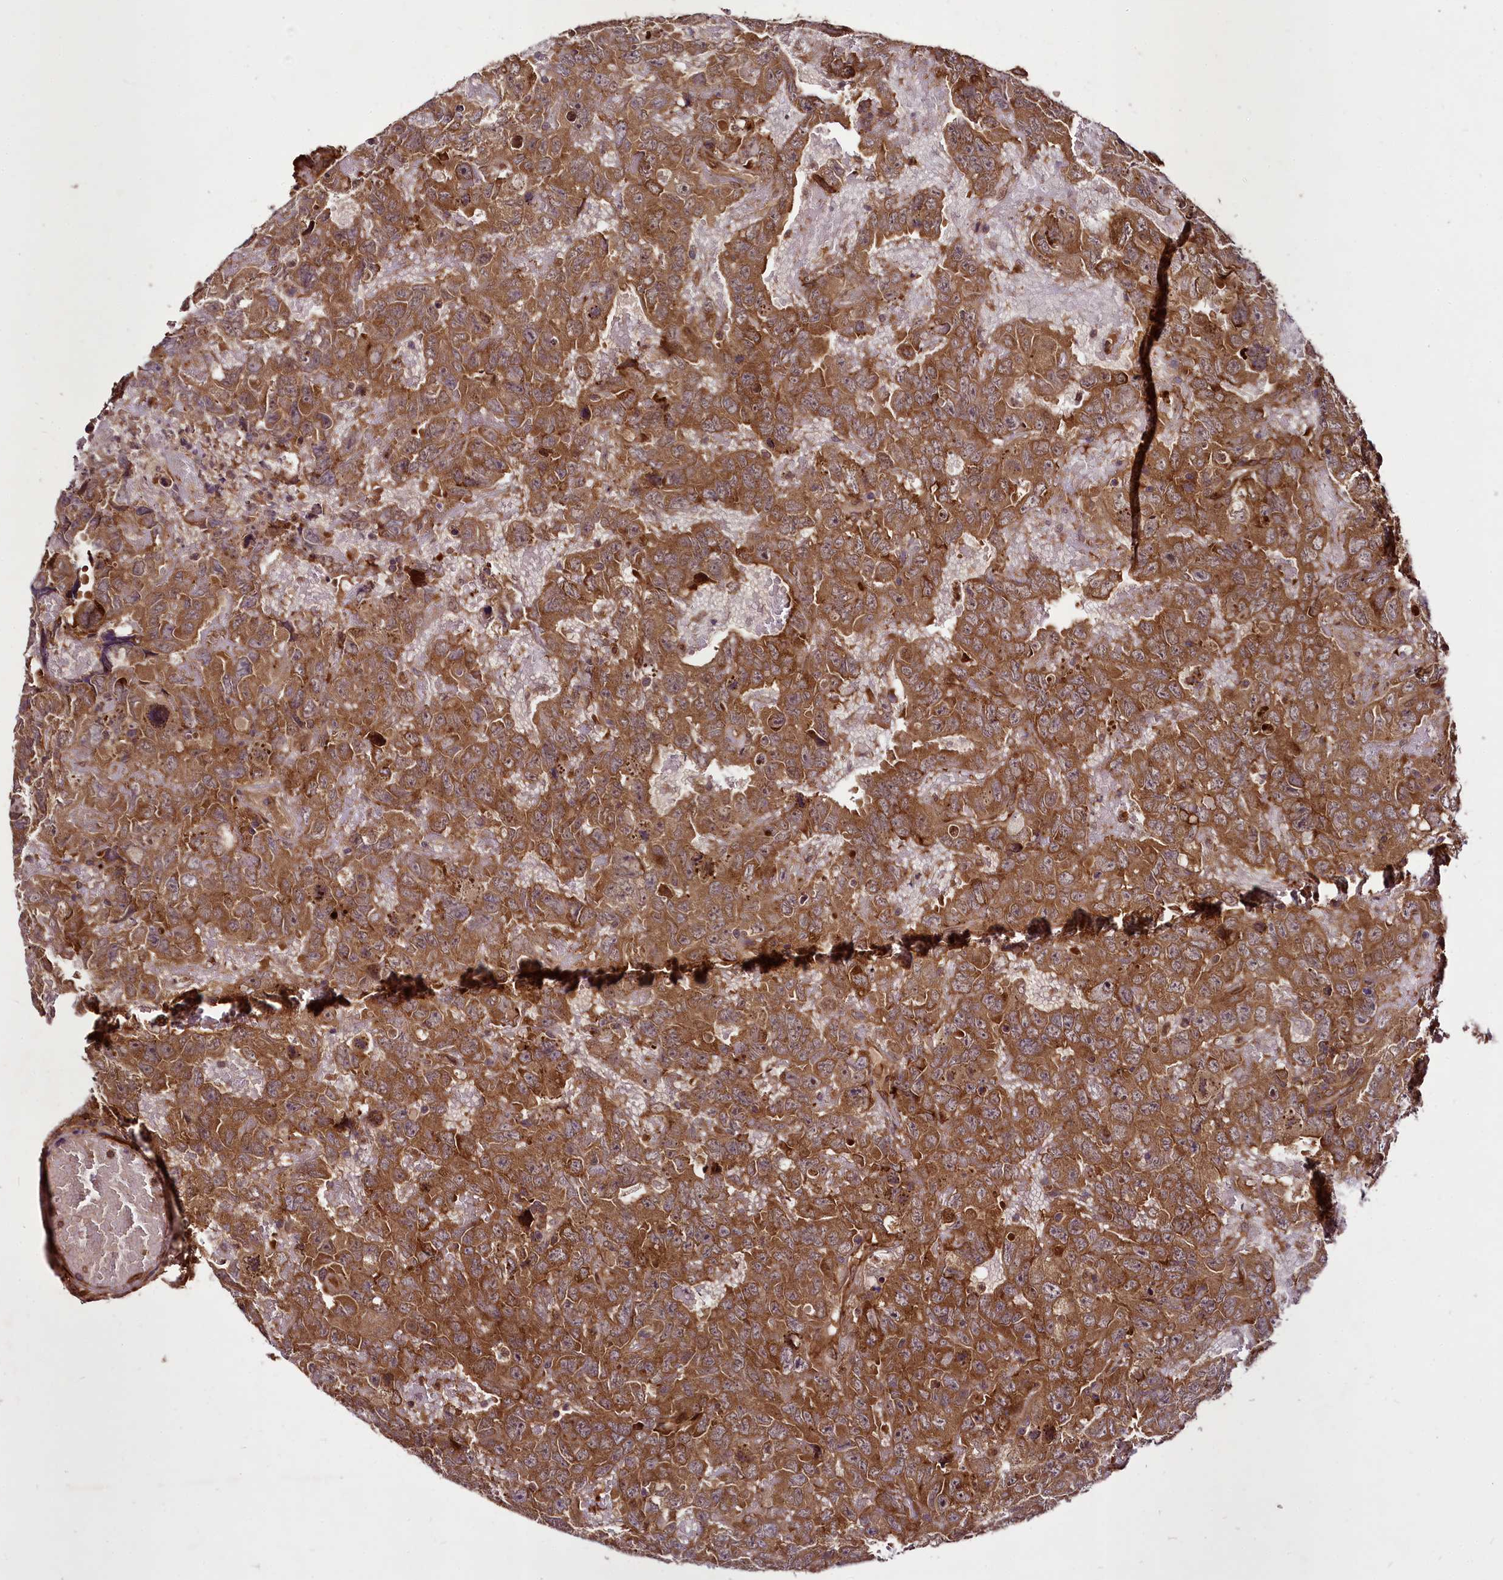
{"staining": {"intensity": "strong", "quantity": ">75%", "location": "cytoplasmic/membranous"}, "tissue": "testis cancer", "cell_type": "Tumor cells", "image_type": "cancer", "snomed": [{"axis": "morphology", "description": "Carcinoma, Embryonal, NOS"}, {"axis": "topography", "description": "Testis"}], "caption": "This image reveals immunohistochemistry staining of testis embryonal carcinoma, with high strong cytoplasmic/membranous expression in approximately >75% of tumor cells.", "gene": "DCP1B", "patient": {"sex": "male", "age": 45}}